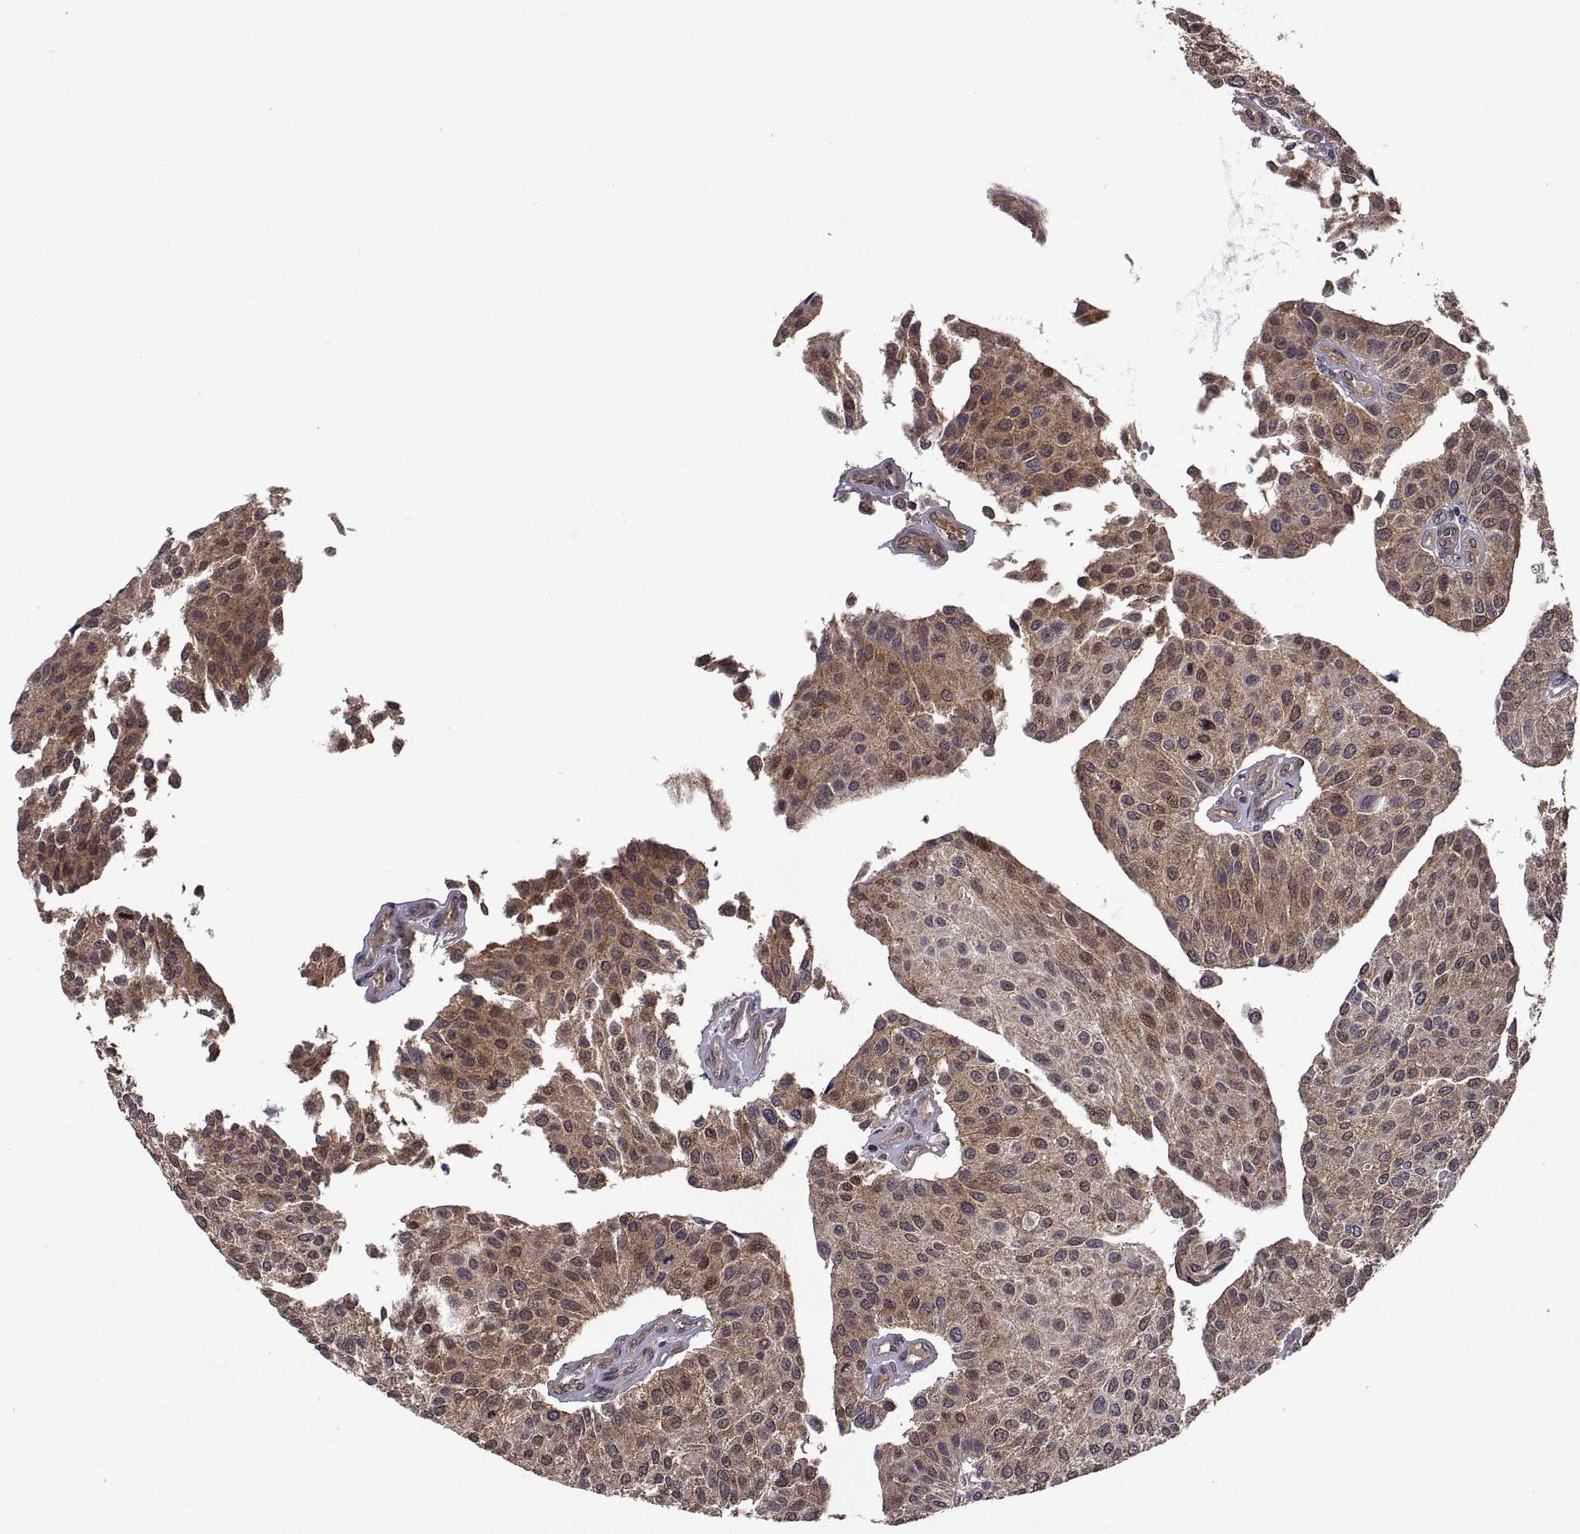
{"staining": {"intensity": "moderate", "quantity": "25%-75%", "location": "cytoplasmic/membranous"}, "tissue": "urothelial cancer", "cell_type": "Tumor cells", "image_type": "cancer", "snomed": [{"axis": "morphology", "description": "Urothelial carcinoma, NOS"}, {"axis": "topography", "description": "Urinary bladder"}], "caption": "Immunohistochemistry (IHC) of human transitional cell carcinoma reveals medium levels of moderate cytoplasmic/membranous positivity in approximately 25%-75% of tumor cells.", "gene": "ZNRF2", "patient": {"sex": "male", "age": 55}}